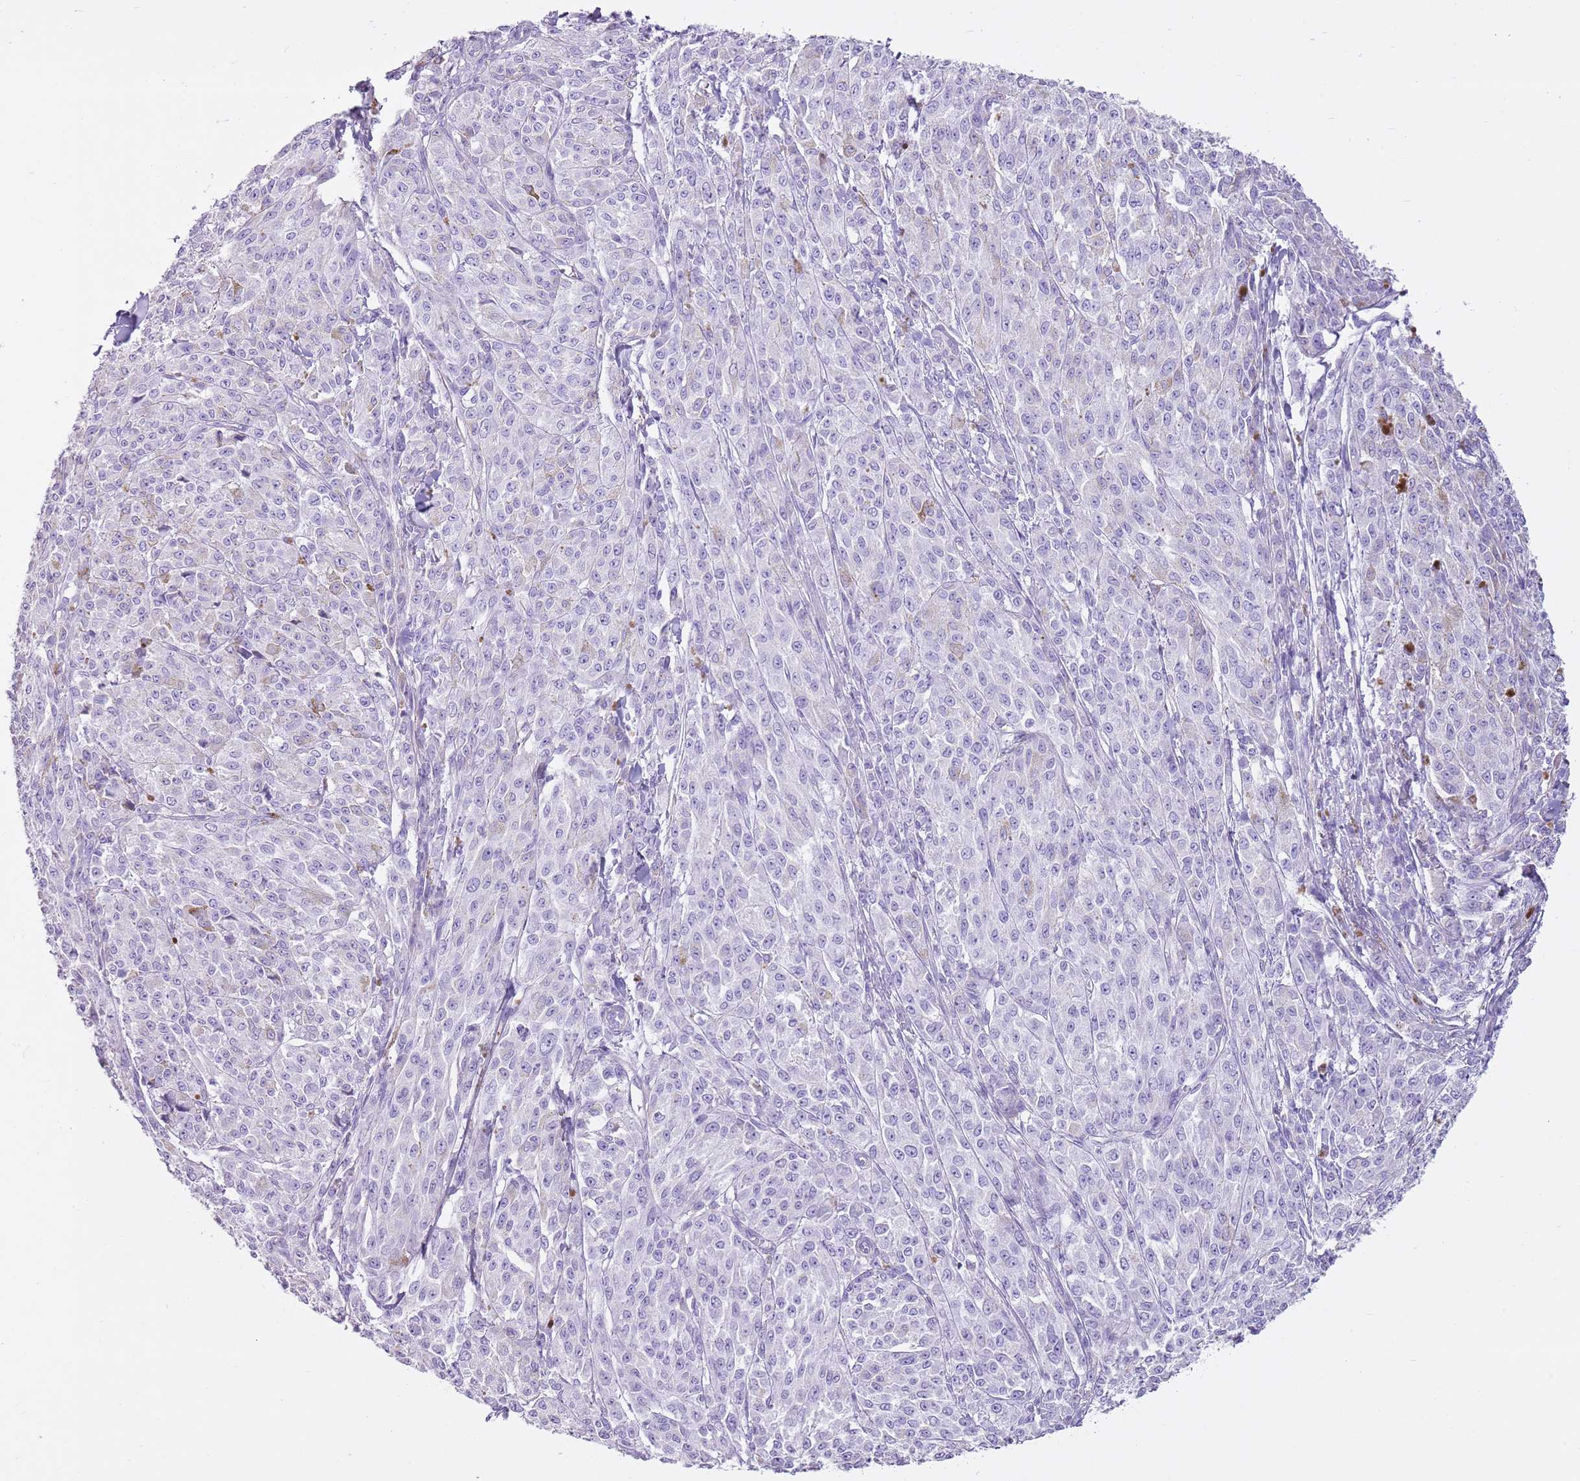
{"staining": {"intensity": "negative", "quantity": "none", "location": "none"}, "tissue": "melanoma", "cell_type": "Tumor cells", "image_type": "cancer", "snomed": [{"axis": "morphology", "description": "Malignant melanoma, NOS"}, {"axis": "topography", "description": "Skin"}], "caption": "Tumor cells are negative for protein expression in human melanoma.", "gene": "CD177", "patient": {"sex": "female", "age": 52}}